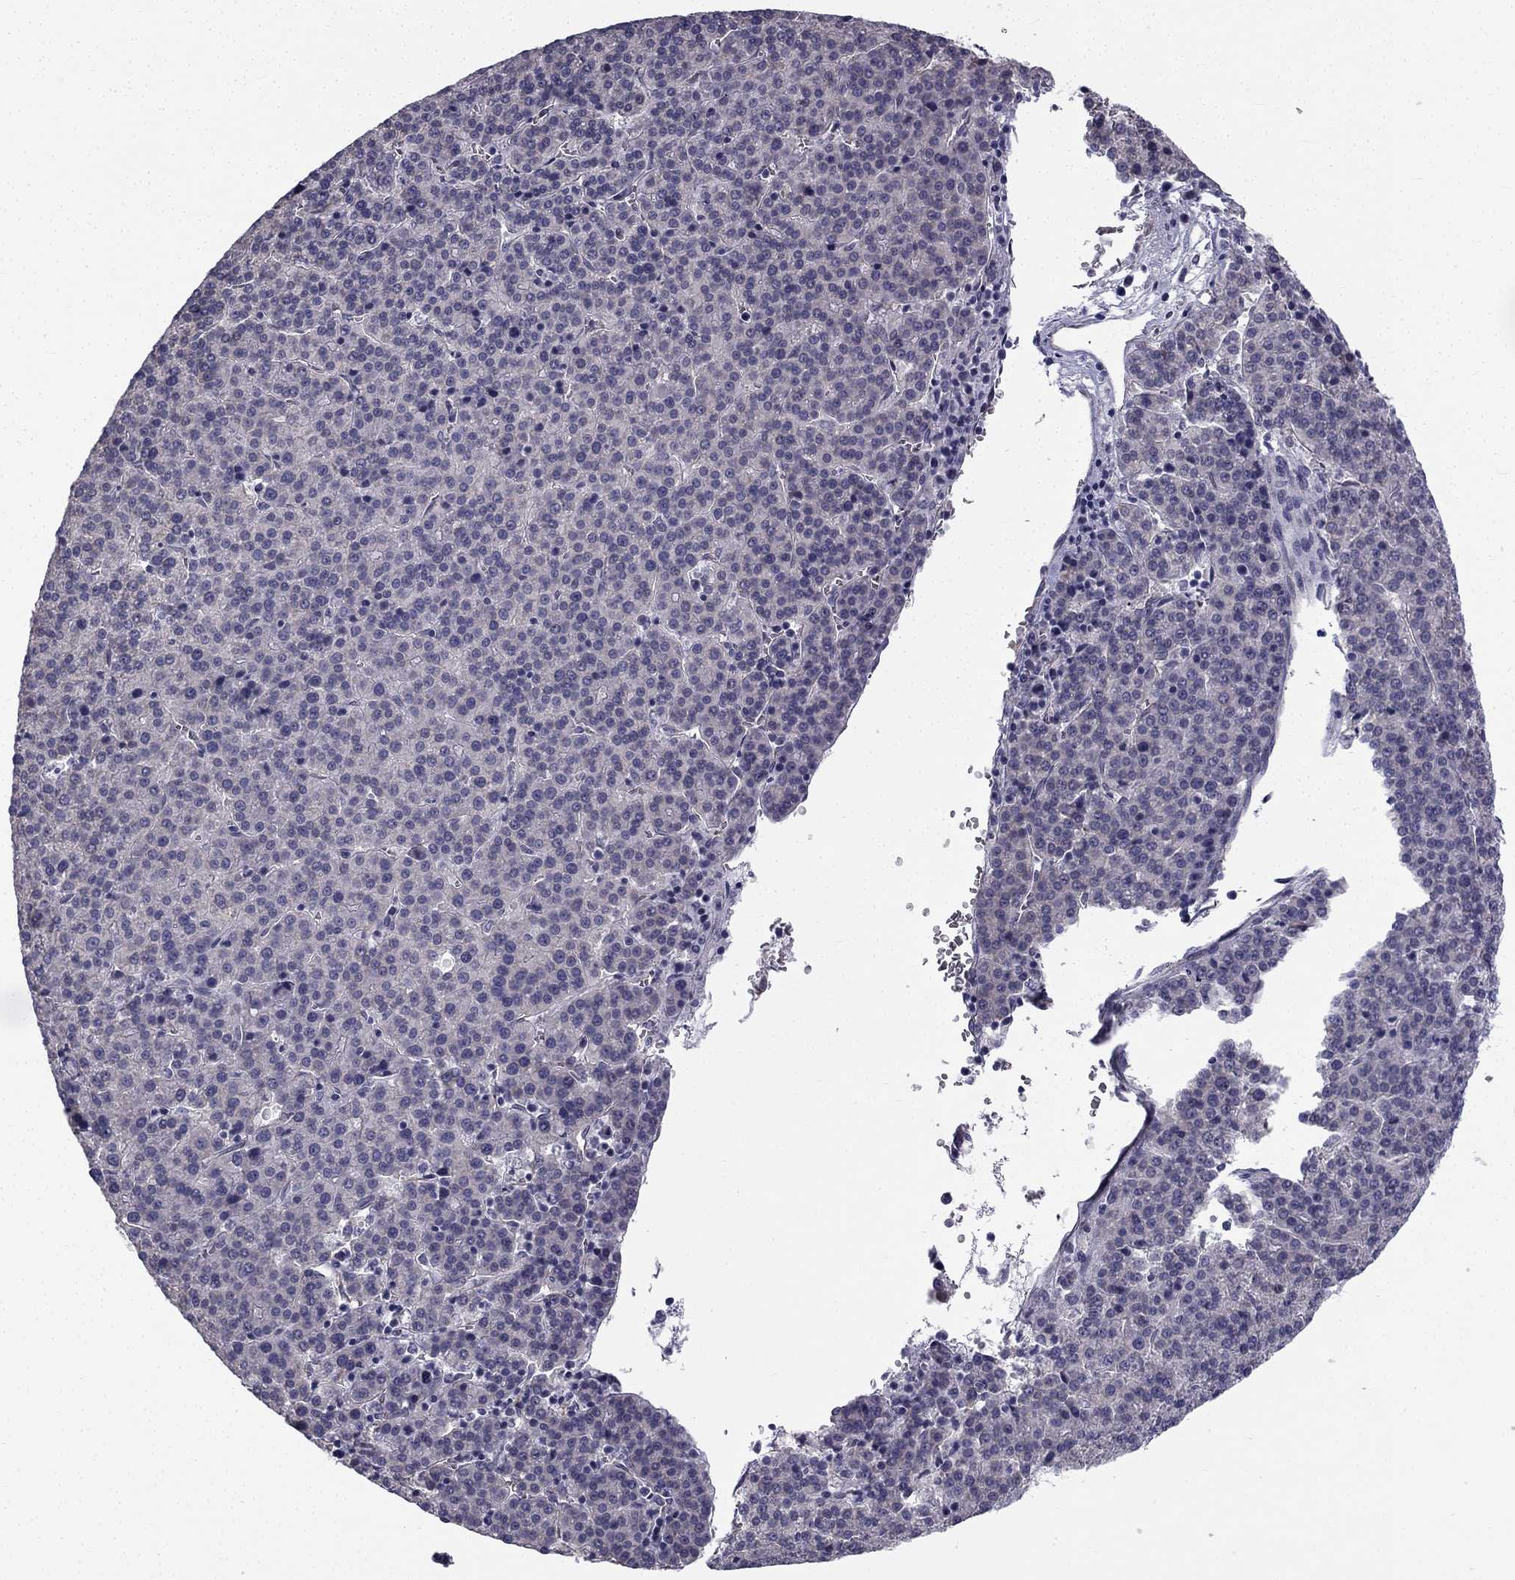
{"staining": {"intensity": "negative", "quantity": "none", "location": "none"}, "tissue": "liver cancer", "cell_type": "Tumor cells", "image_type": "cancer", "snomed": [{"axis": "morphology", "description": "Carcinoma, Hepatocellular, NOS"}, {"axis": "topography", "description": "Liver"}], "caption": "DAB immunohistochemical staining of hepatocellular carcinoma (liver) reveals no significant staining in tumor cells.", "gene": "CCDC40", "patient": {"sex": "female", "age": 58}}